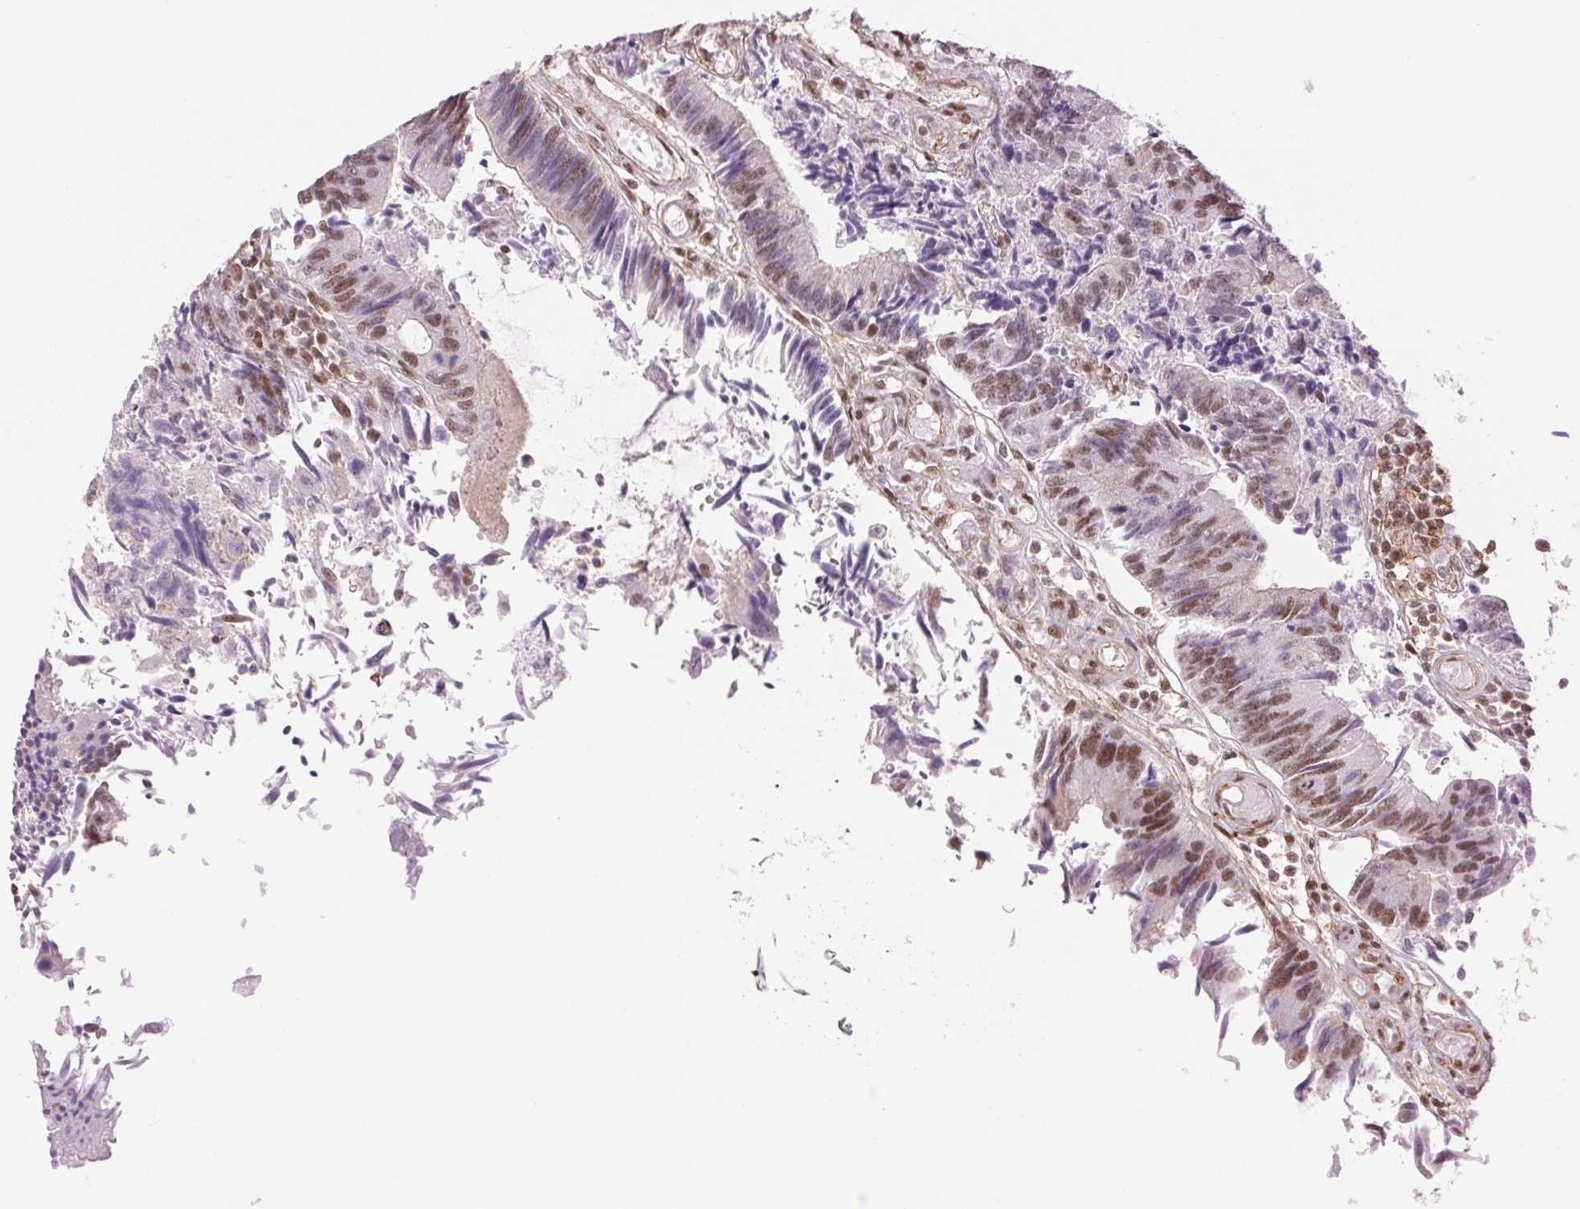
{"staining": {"intensity": "moderate", "quantity": ">75%", "location": "nuclear"}, "tissue": "colorectal cancer", "cell_type": "Tumor cells", "image_type": "cancer", "snomed": [{"axis": "morphology", "description": "Adenocarcinoma, NOS"}, {"axis": "topography", "description": "Colon"}], "caption": "Colorectal cancer stained with DAB (3,3'-diaminobenzidine) immunohistochemistry (IHC) shows medium levels of moderate nuclear expression in approximately >75% of tumor cells.", "gene": "ZFR2", "patient": {"sex": "female", "age": 67}}